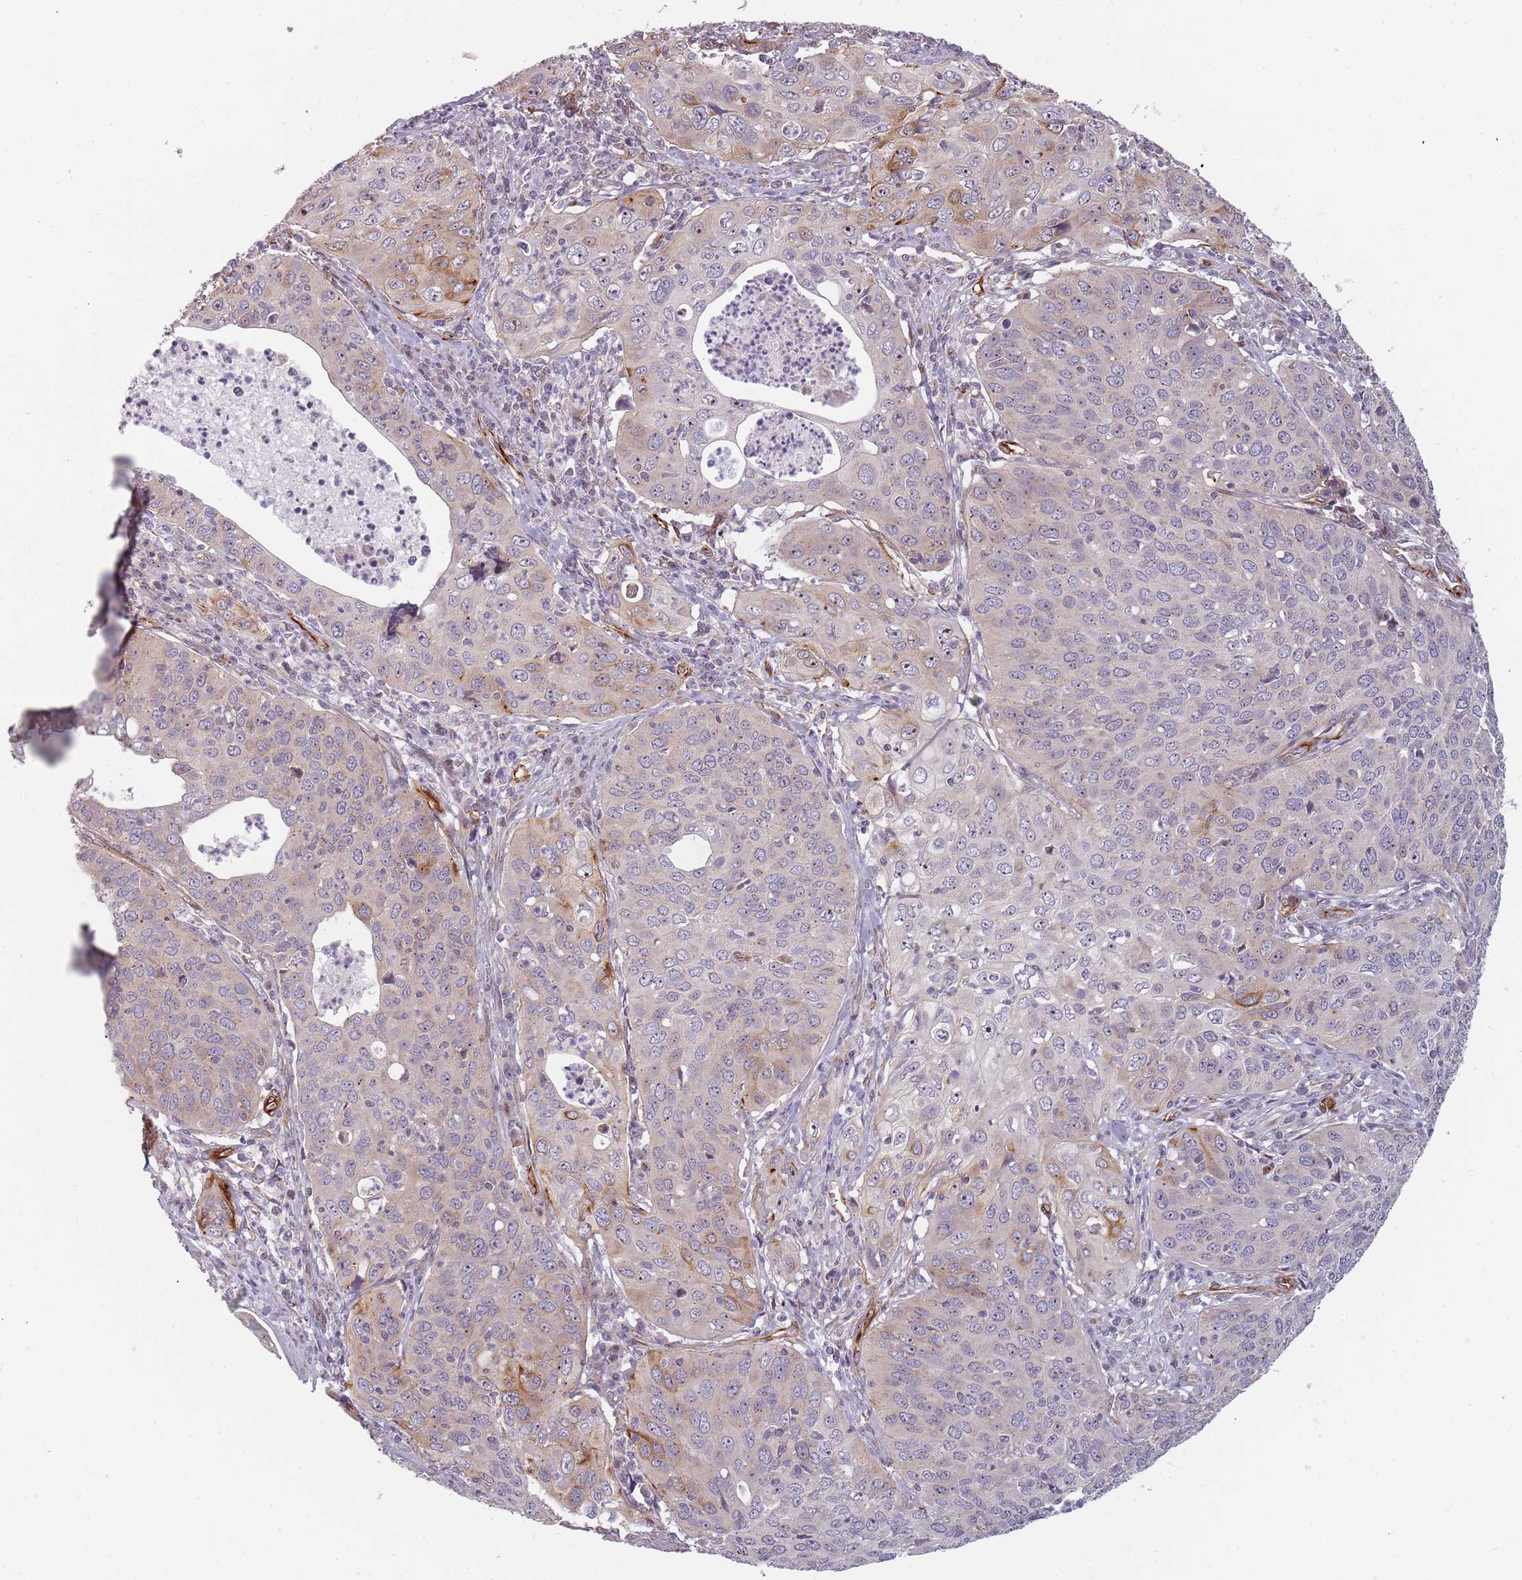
{"staining": {"intensity": "moderate", "quantity": "25%-75%", "location": "cytoplasmic/membranous,nuclear"}, "tissue": "cervical cancer", "cell_type": "Tumor cells", "image_type": "cancer", "snomed": [{"axis": "morphology", "description": "Squamous cell carcinoma, NOS"}, {"axis": "topography", "description": "Cervix"}], "caption": "About 25%-75% of tumor cells in cervical cancer (squamous cell carcinoma) reveal moderate cytoplasmic/membranous and nuclear protein positivity as visualized by brown immunohistochemical staining.", "gene": "GAS2L3", "patient": {"sex": "female", "age": 36}}